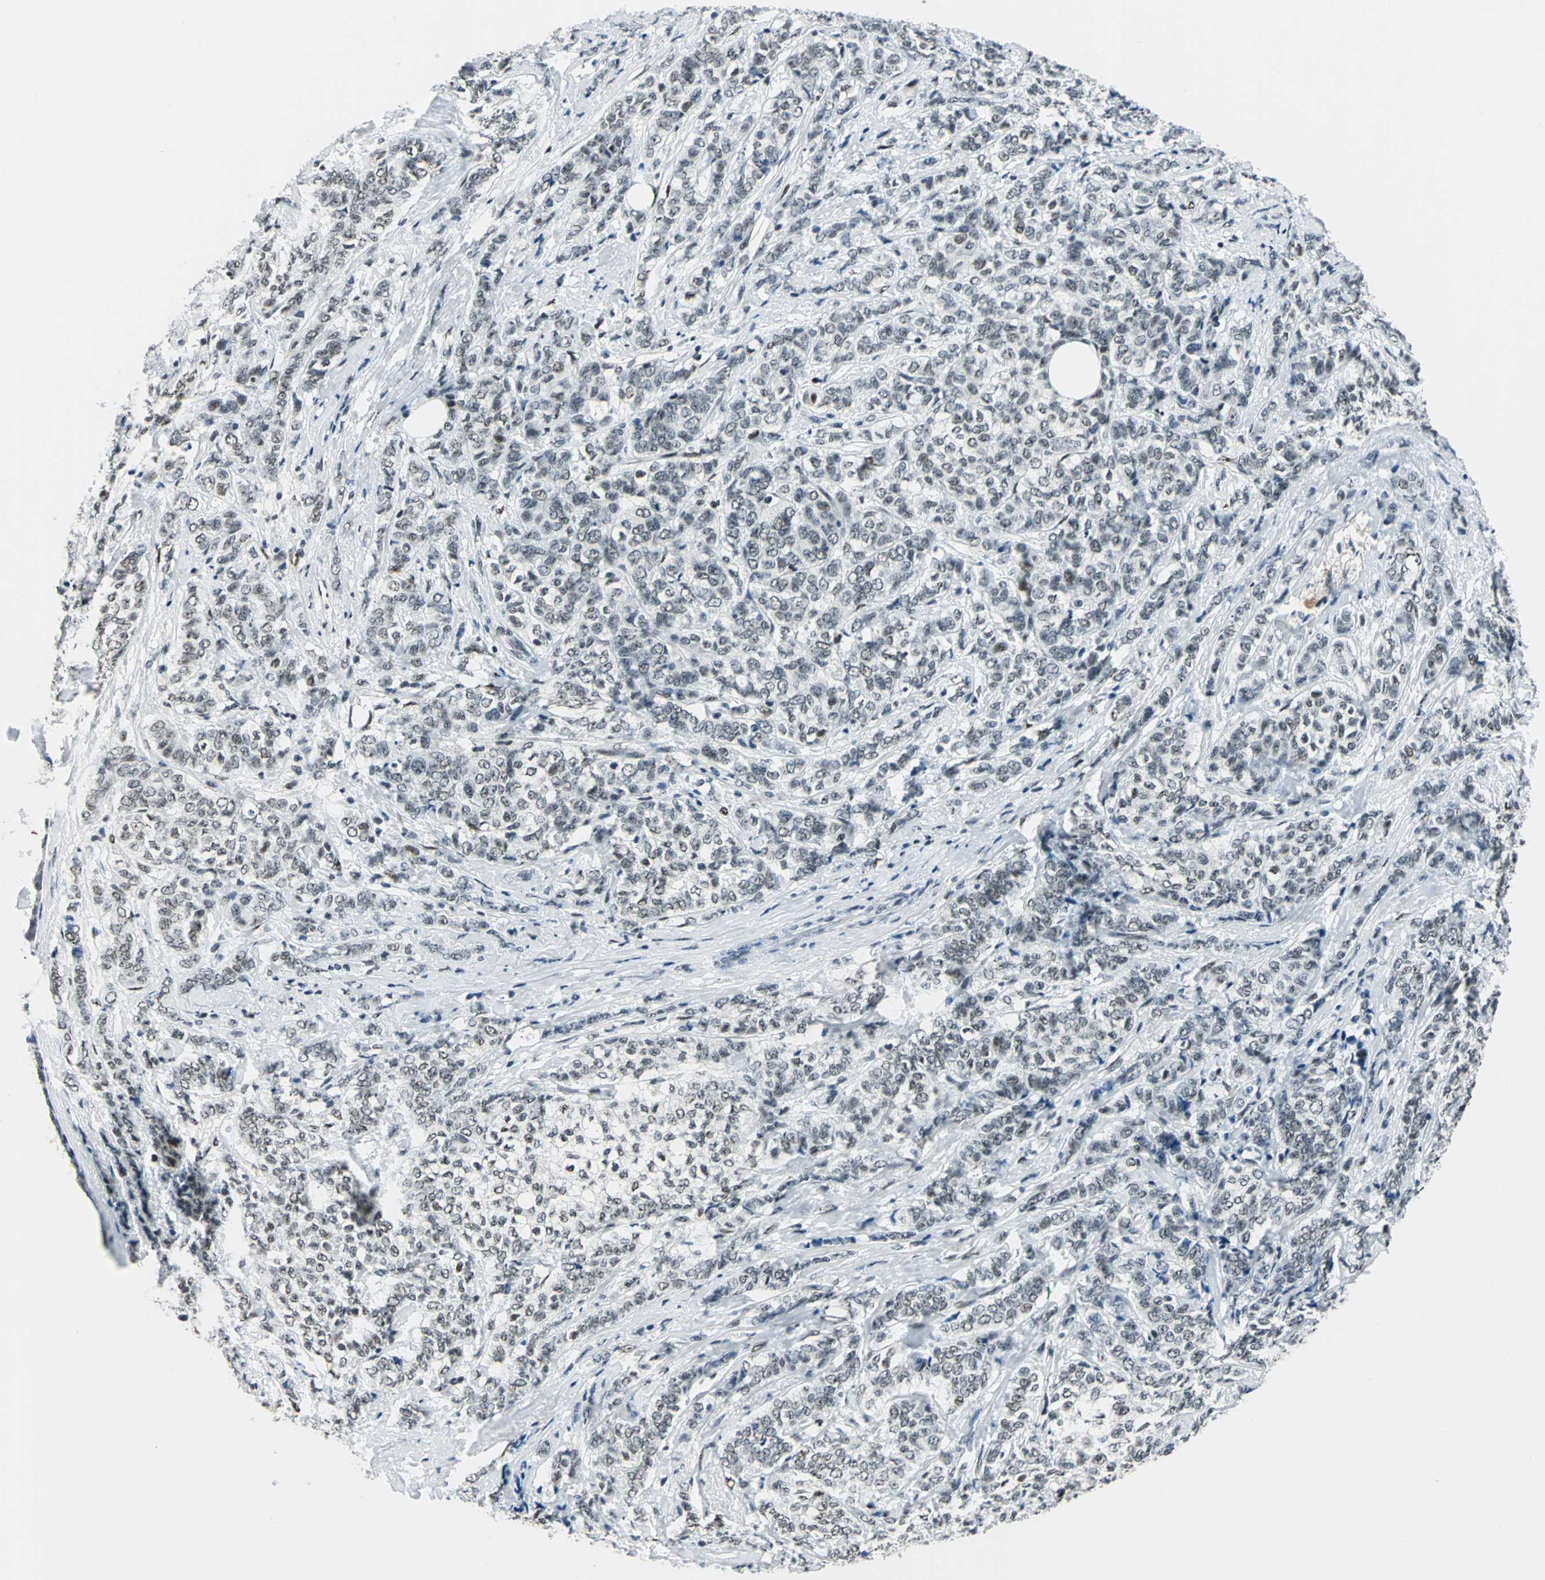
{"staining": {"intensity": "moderate", "quantity": ">75%", "location": "nuclear"}, "tissue": "breast cancer", "cell_type": "Tumor cells", "image_type": "cancer", "snomed": [{"axis": "morphology", "description": "Lobular carcinoma"}, {"axis": "topography", "description": "Breast"}], "caption": "Immunohistochemistry (IHC) staining of lobular carcinoma (breast), which exhibits medium levels of moderate nuclear positivity in about >75% of tumor cells indicating moderate nuclear protein staining. The staining was performed using DAB (brown) for protein detection and nuclei were counterstained in hematoxylin (blue).", "gene": "KAT6B", "patient": {"sex": "female", "age": 60}}